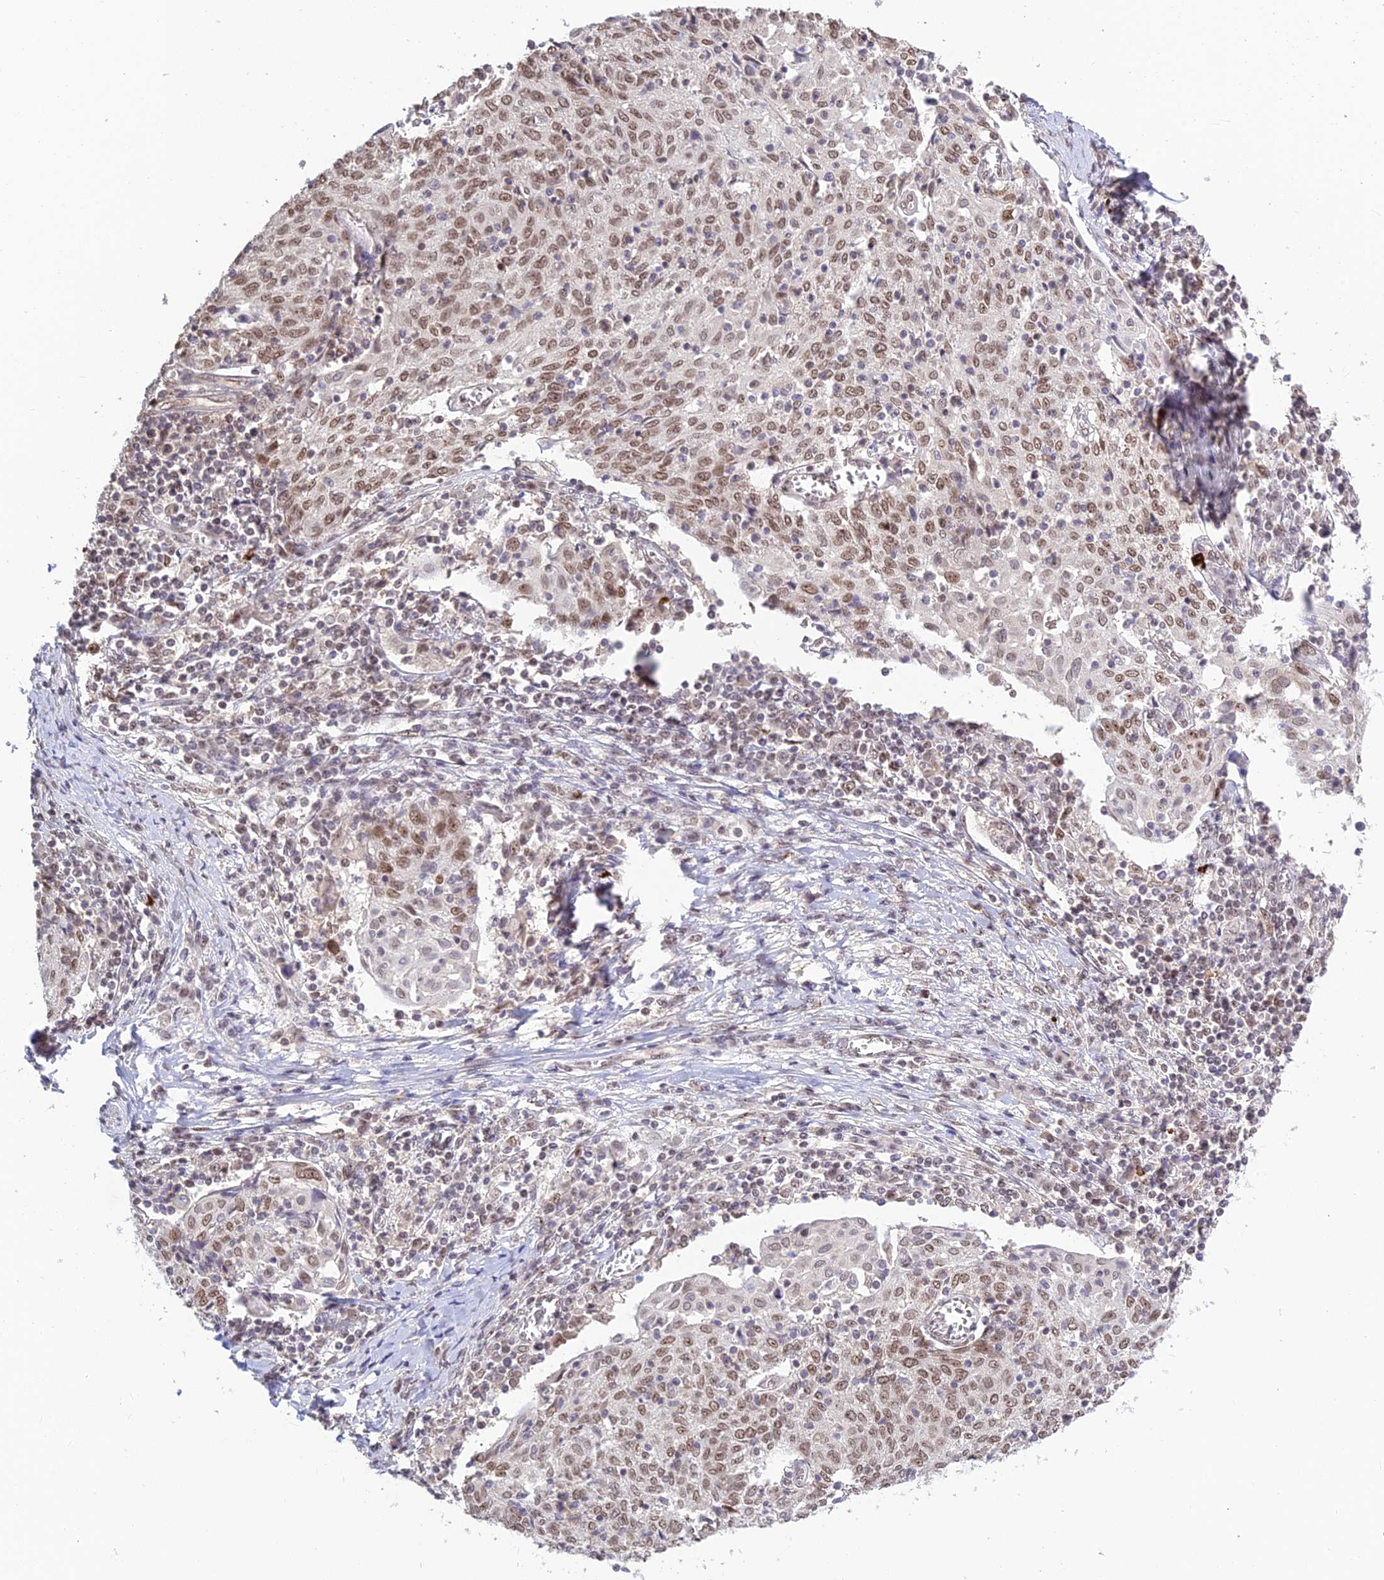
{"staining": {"intensity": "weak", "quantity": ">75%", "location": "nuclear"}, "tissue": "cervical cancer", "cell_type": "Tumor cells", "image_type": "cancer", "snomed": [{"axis": "morphology", "description": "Squamous cell carcinoma, NOS"}, {"axis": "topography", "description": "Cervix"}], "caption": "About >75% of tumor cells in cervical squamous cell carcinoma demonstrate weak nuclear protein staining as visualized by brown immunohistochemical staining.", "gene": "POLR1G", "patient": {"sex": "female", "age": 52}}